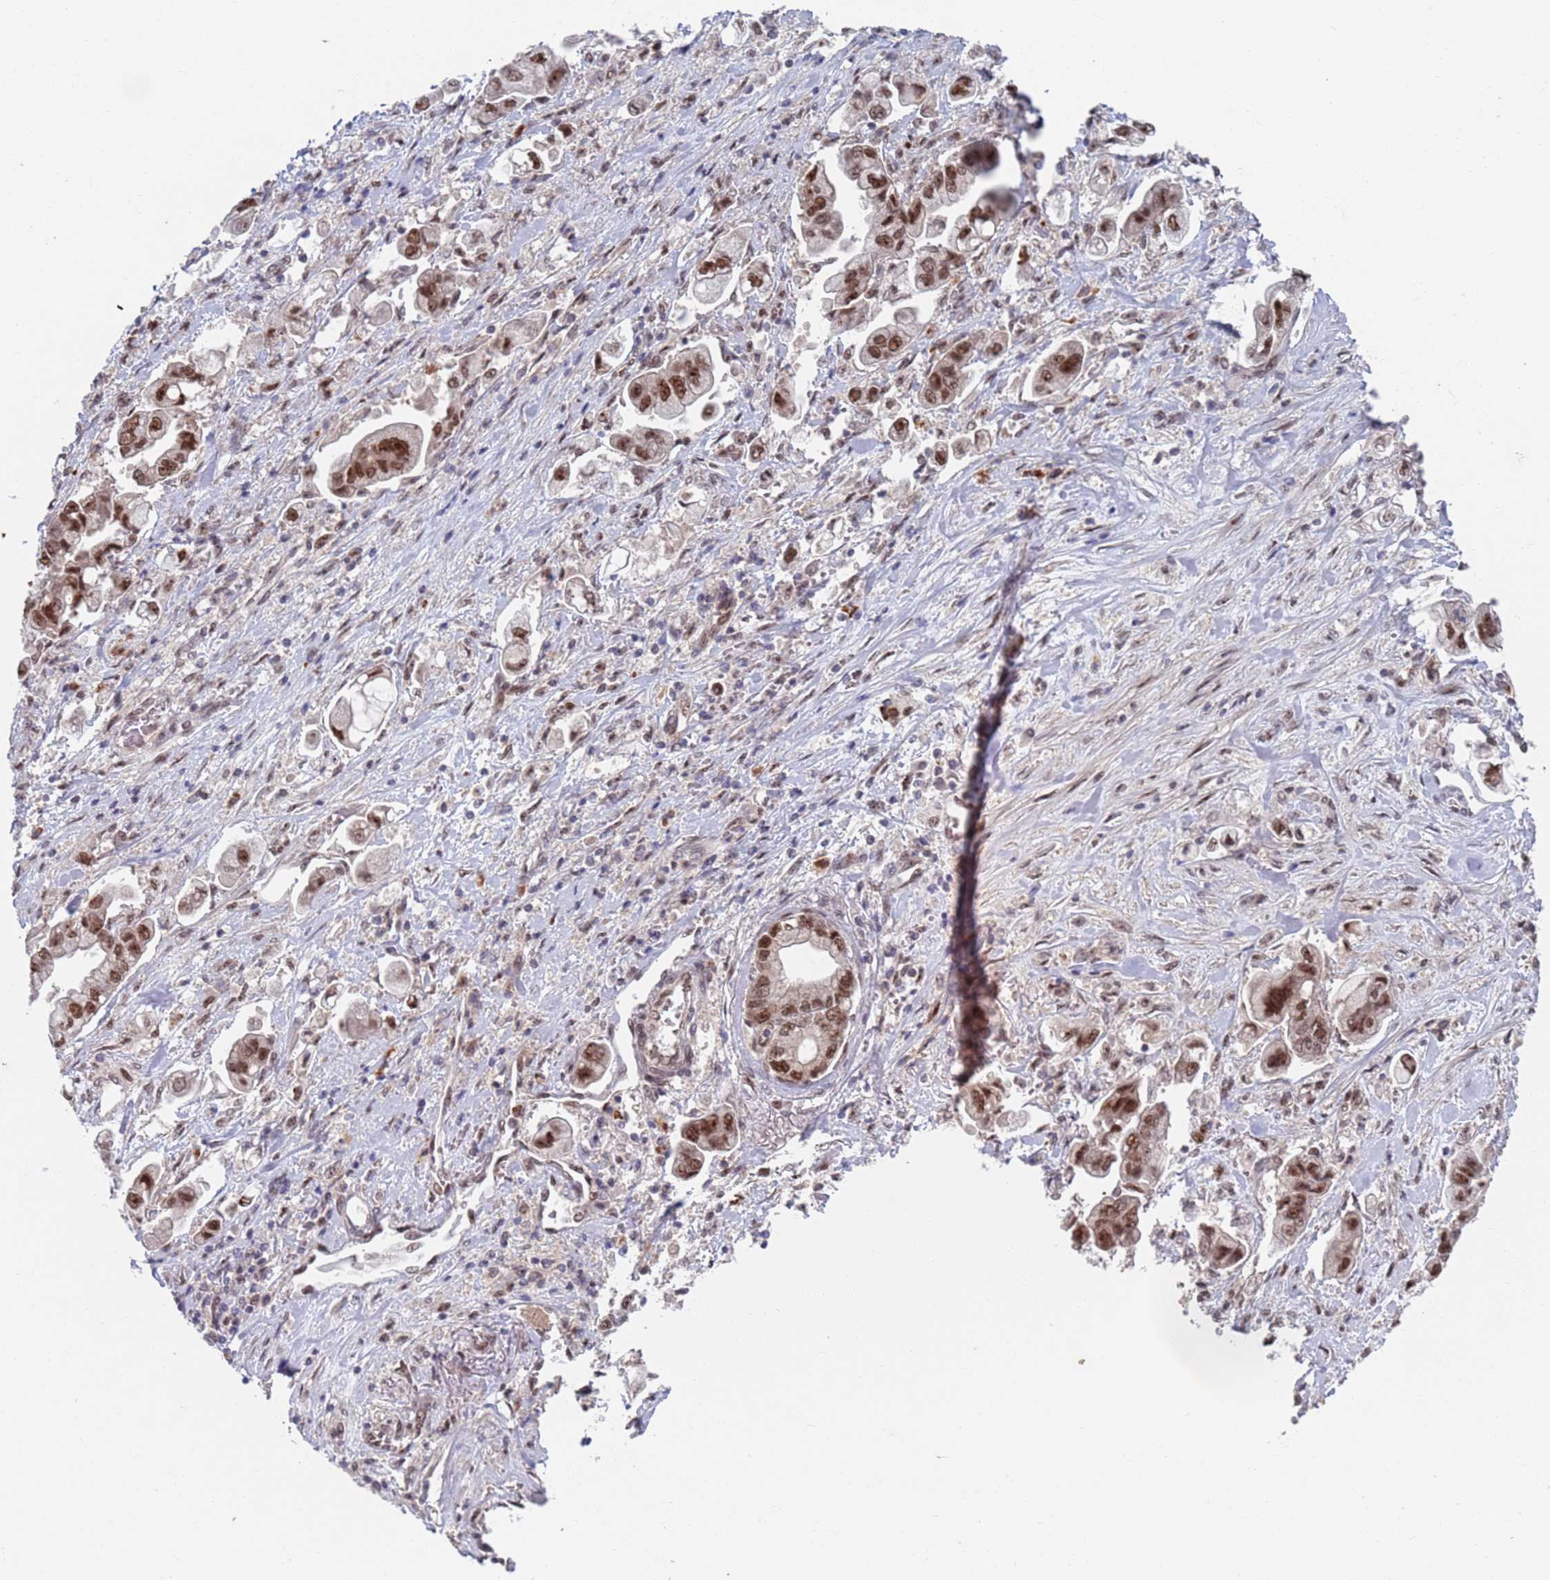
{"staining": {"intensity": "moderate", "quantity": ">75%", "location": "nuclear"}, "tissue": "stomach cancer", "cell_type": "Tumor cells", "image_type": "cancer", "snomed": [{"axis": "morphology", "description": "Adenocarcinoma, NOS"}, {"axis": "topography", "description": "Stomach"}], "caption": "Moderate nuclear positivity is identified in about >75% of tumor cells in stomach cancer.", "gene": "RPP25", "patient": {"sex": "male", "age": 62}}